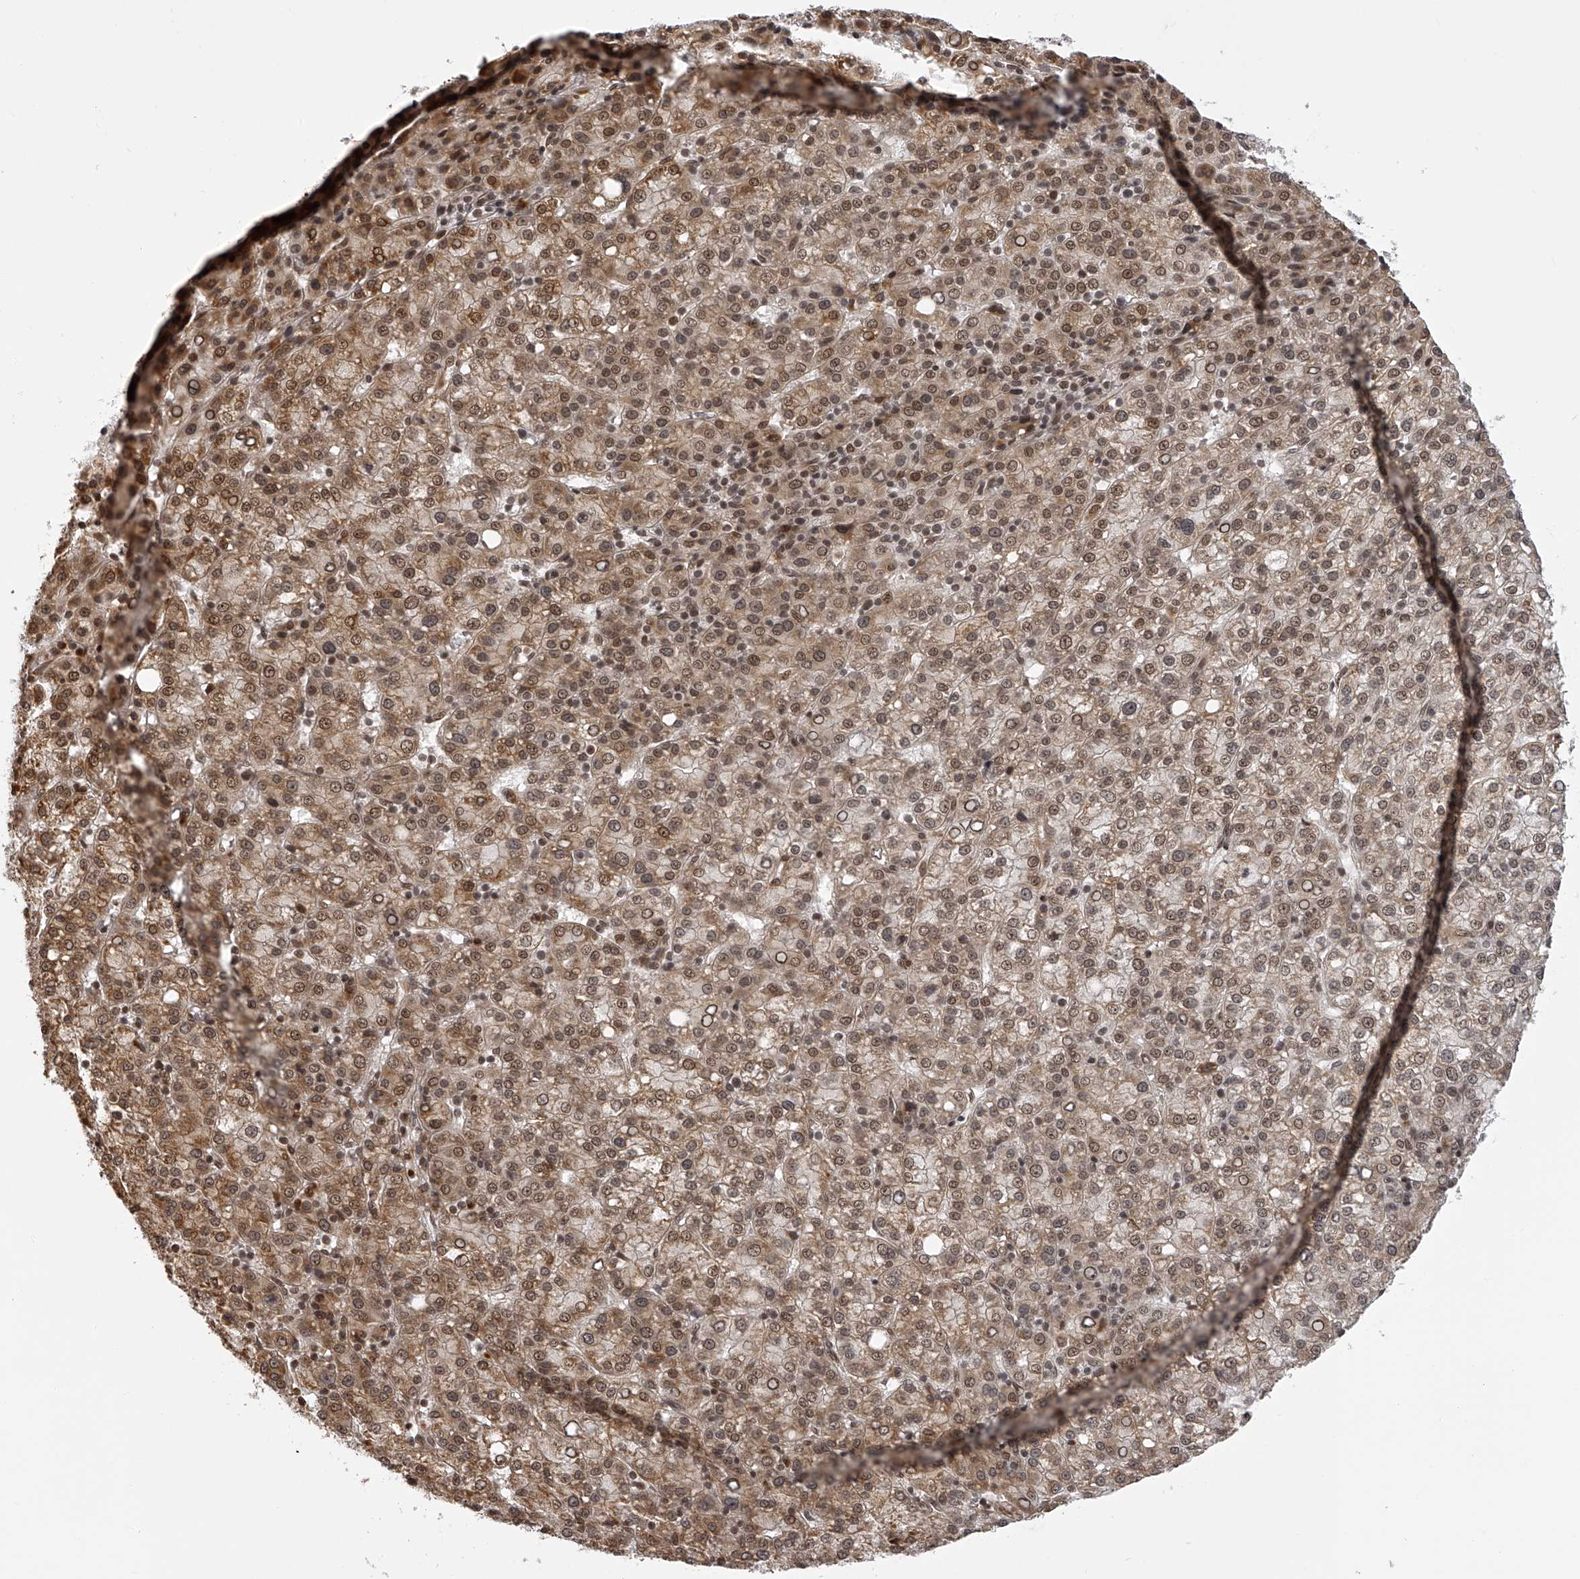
{"staining": {"intensity": "moderate", "quantity": ">75%", "location": "cytoplasmic/membranous,nuclear"}, "tissue": "liver cancer", "cell_type": "Tumor cells", "image_type": "cancer", "snomed": [{"axis": "morphology", "description": "Carcinoma, Hepatocellular, NOS"}, {"axis": "topography", "description": "Liver"}], "caption": "Immunohistochemical staining of human hepatocellular carcinoma (liver) shows medium levels of moderate cytoplasmic/membranous and nuclear protein positivity in about >75% of tumor cells.", "gene": "ODF2L", "patient": {"sex": "female", "age": 58}}